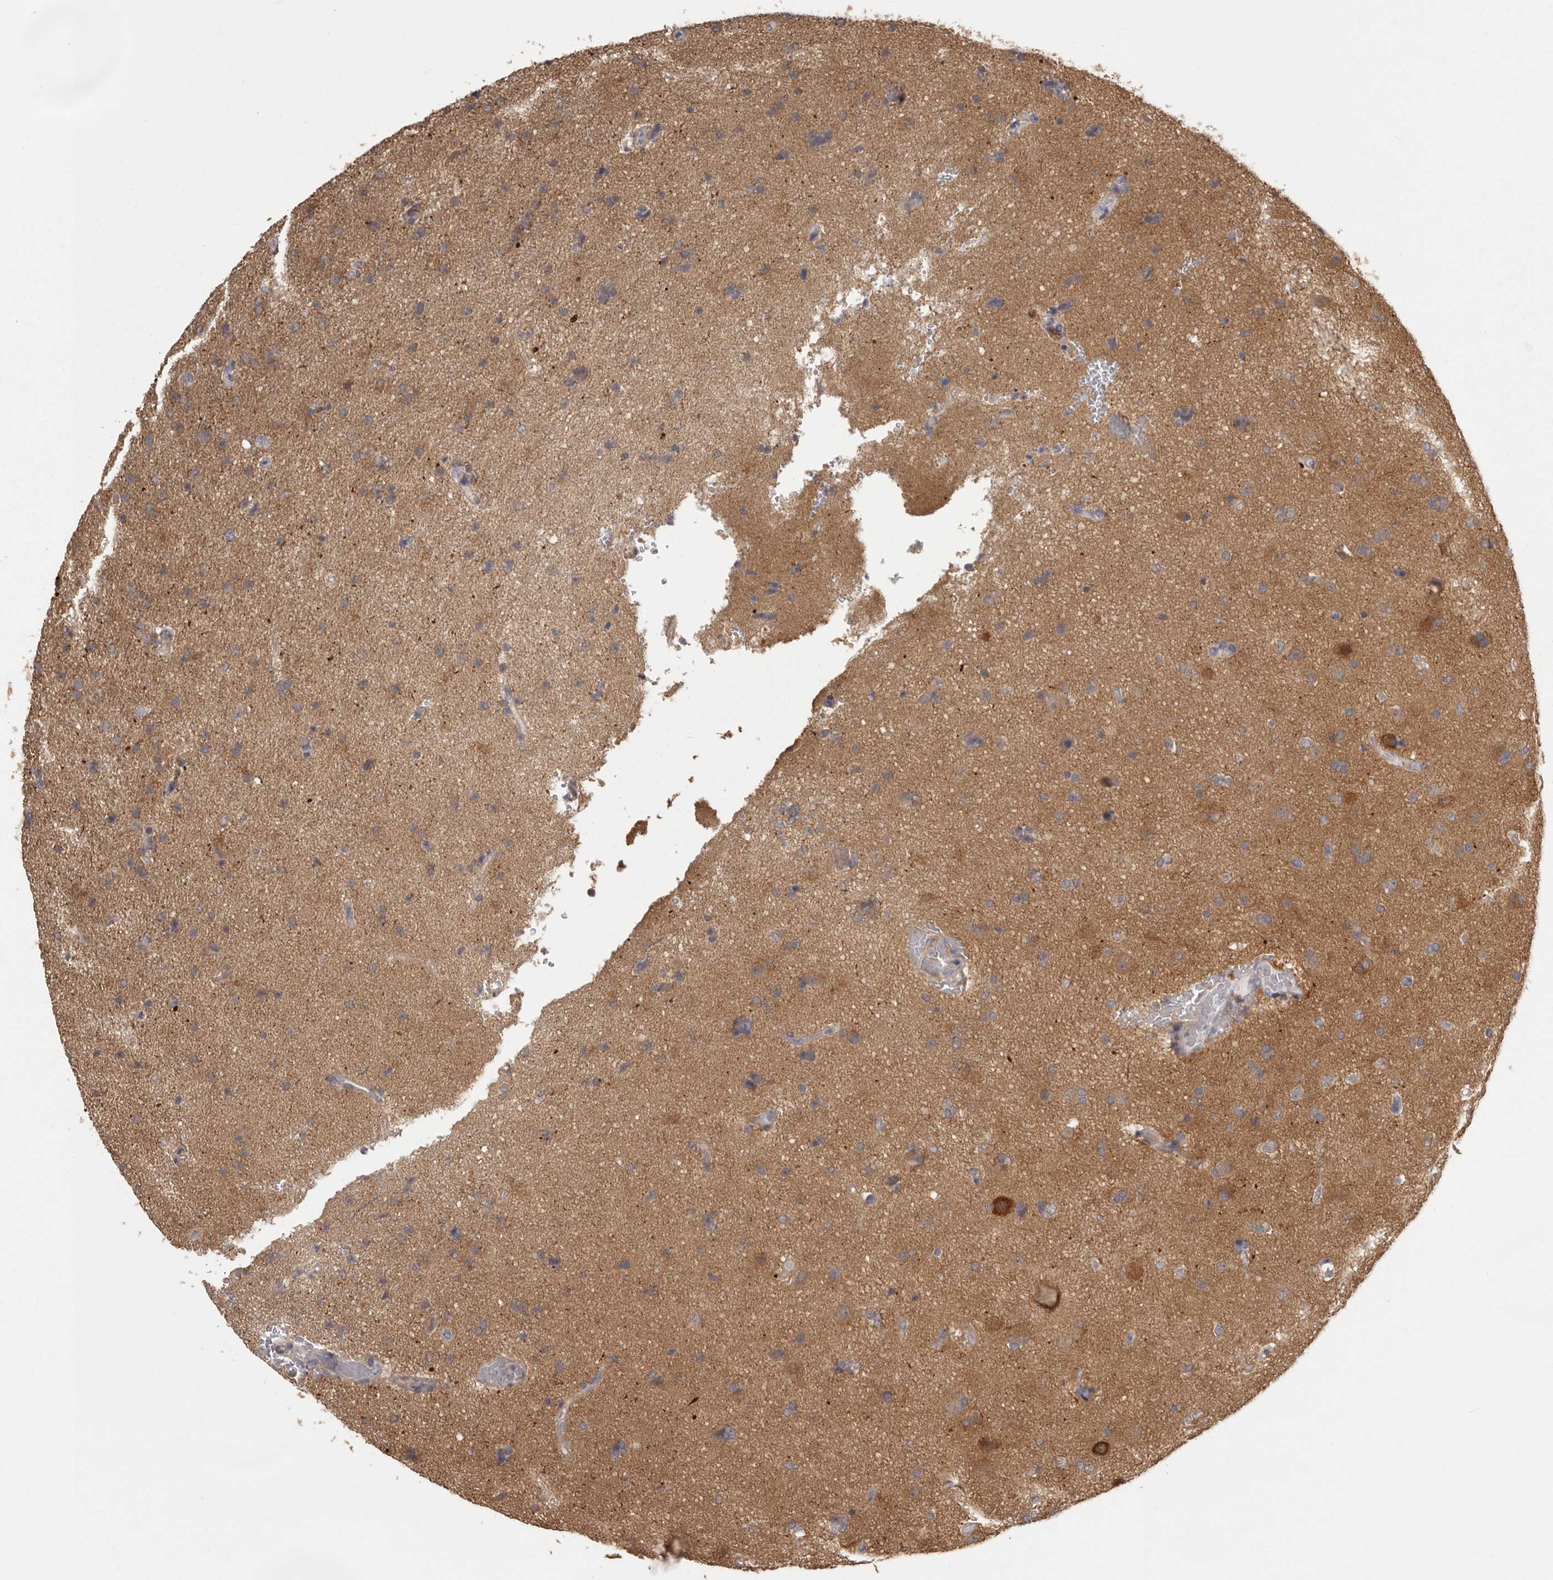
{"staining": {"intensity": "weak", "quantity": "<25%", "location": "cytoplasmic/membranous"}, "tissue": "glioma", "cell_type": "Tumor cells", "image_type": "cancer", "snomed": [{"axis": "morphology", "description": "Glioma, malignant, High grade"}, {"axis": "topography", "description": "Brain"}], "caption": "This is a image of immunohistochemistry staining of high-grade glioma (malignant), which shows no staining in tumor cells.", "gene": "MDH1", "patient": {"sex": "male", "age": 72}}